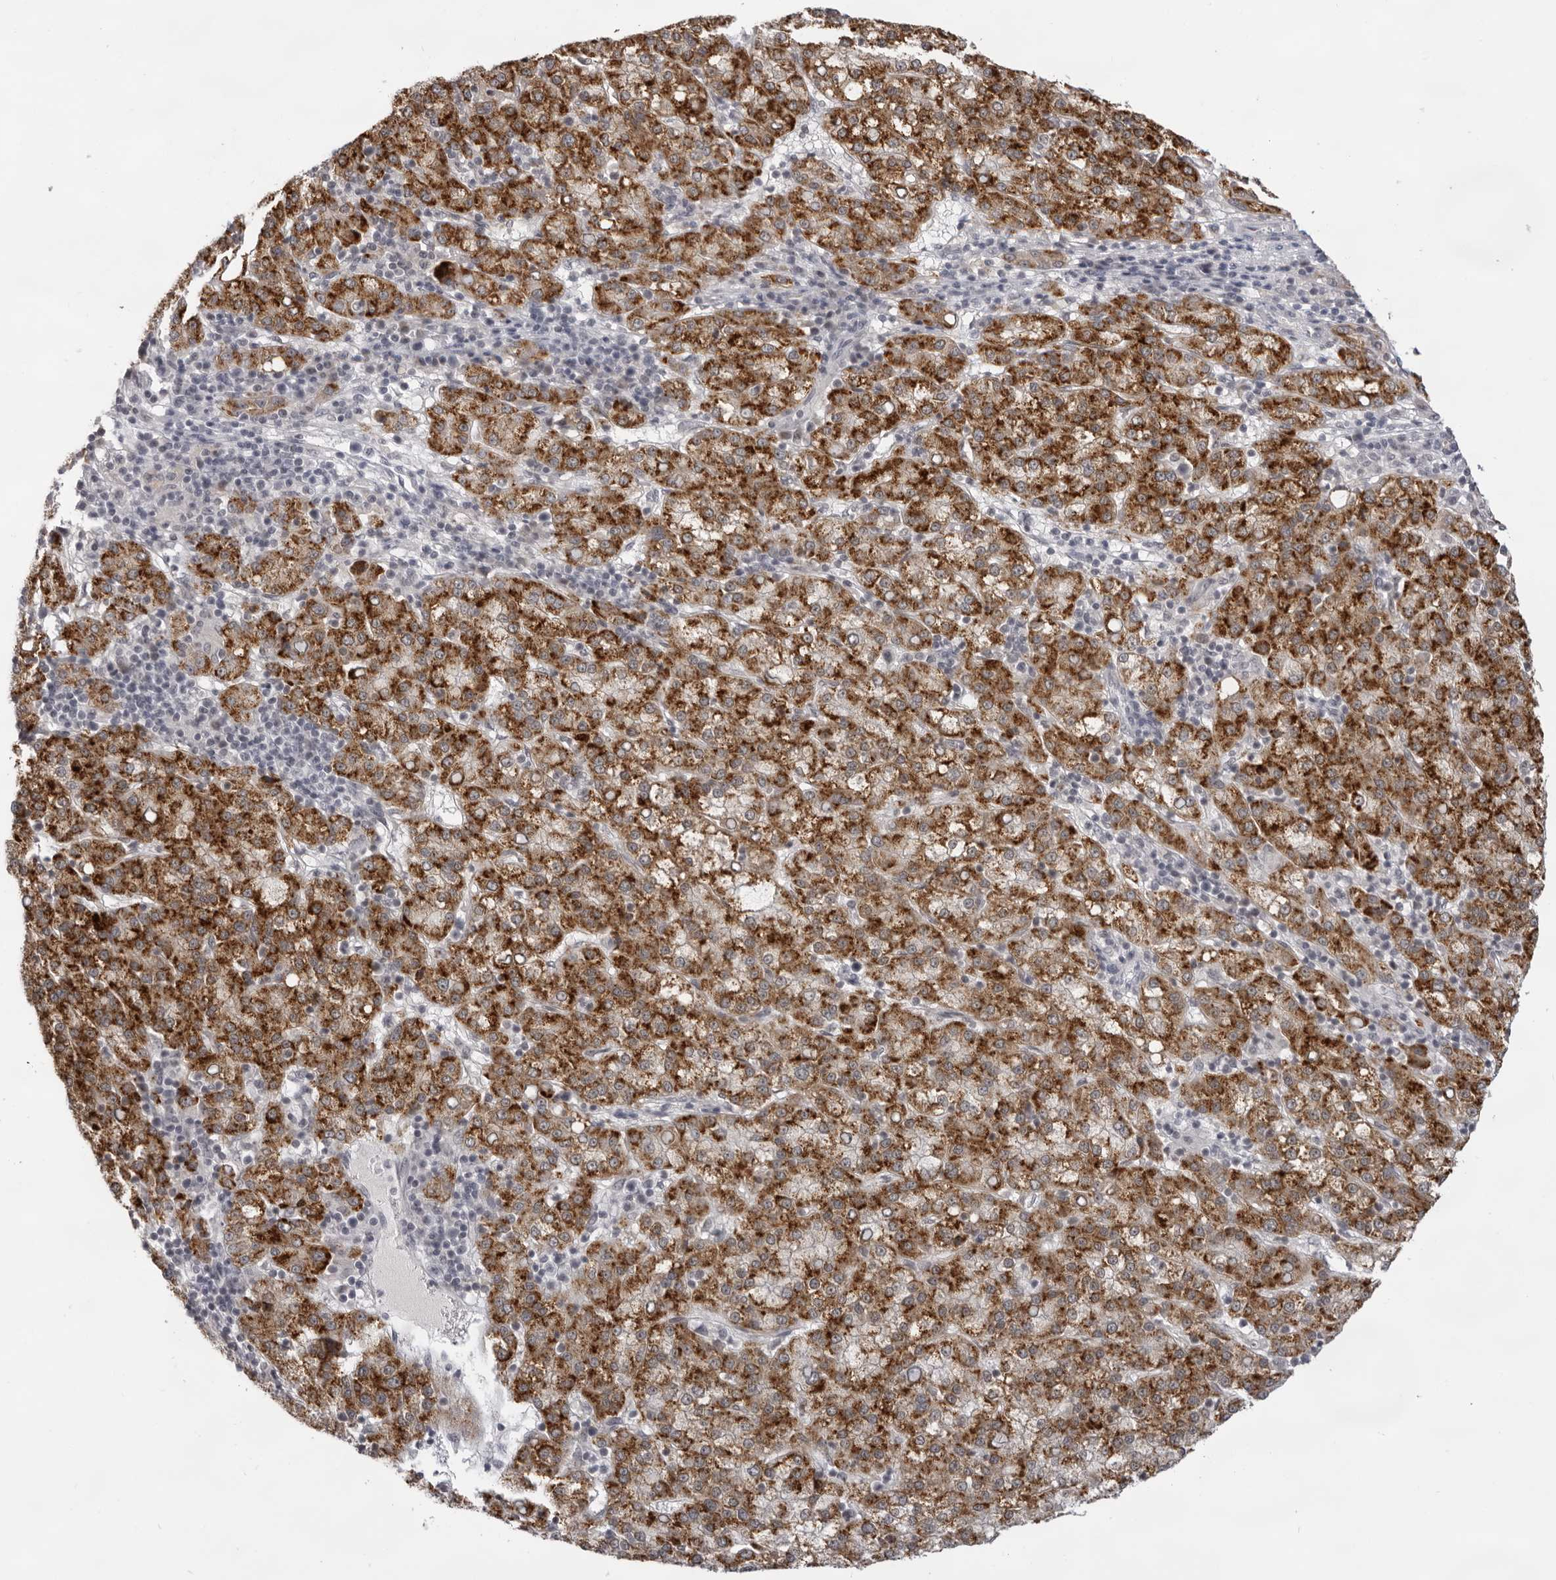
{"staining": {"intensity": "moderate", "quantity": ">75%", "location": "cytoplasmic/membranous"}, "tissue": "liver cancer", "cell_type": "Tumor cells", "image_type": "cancer", "snomed": [{"axis": "morphology", "description": "Carcinoma, Hepatocellular, NOS"}, {"axis": "topography", "description": "Liver"}], "caption": "Liver hepatocellular carcinoma was stained to show a protein in brown. There is medium levels of moderate cytoplasmic/membranous positivity in about >75% of tumor cells.", "gene": "ACP6", "patient": {"sex": "female", "age": 58}}